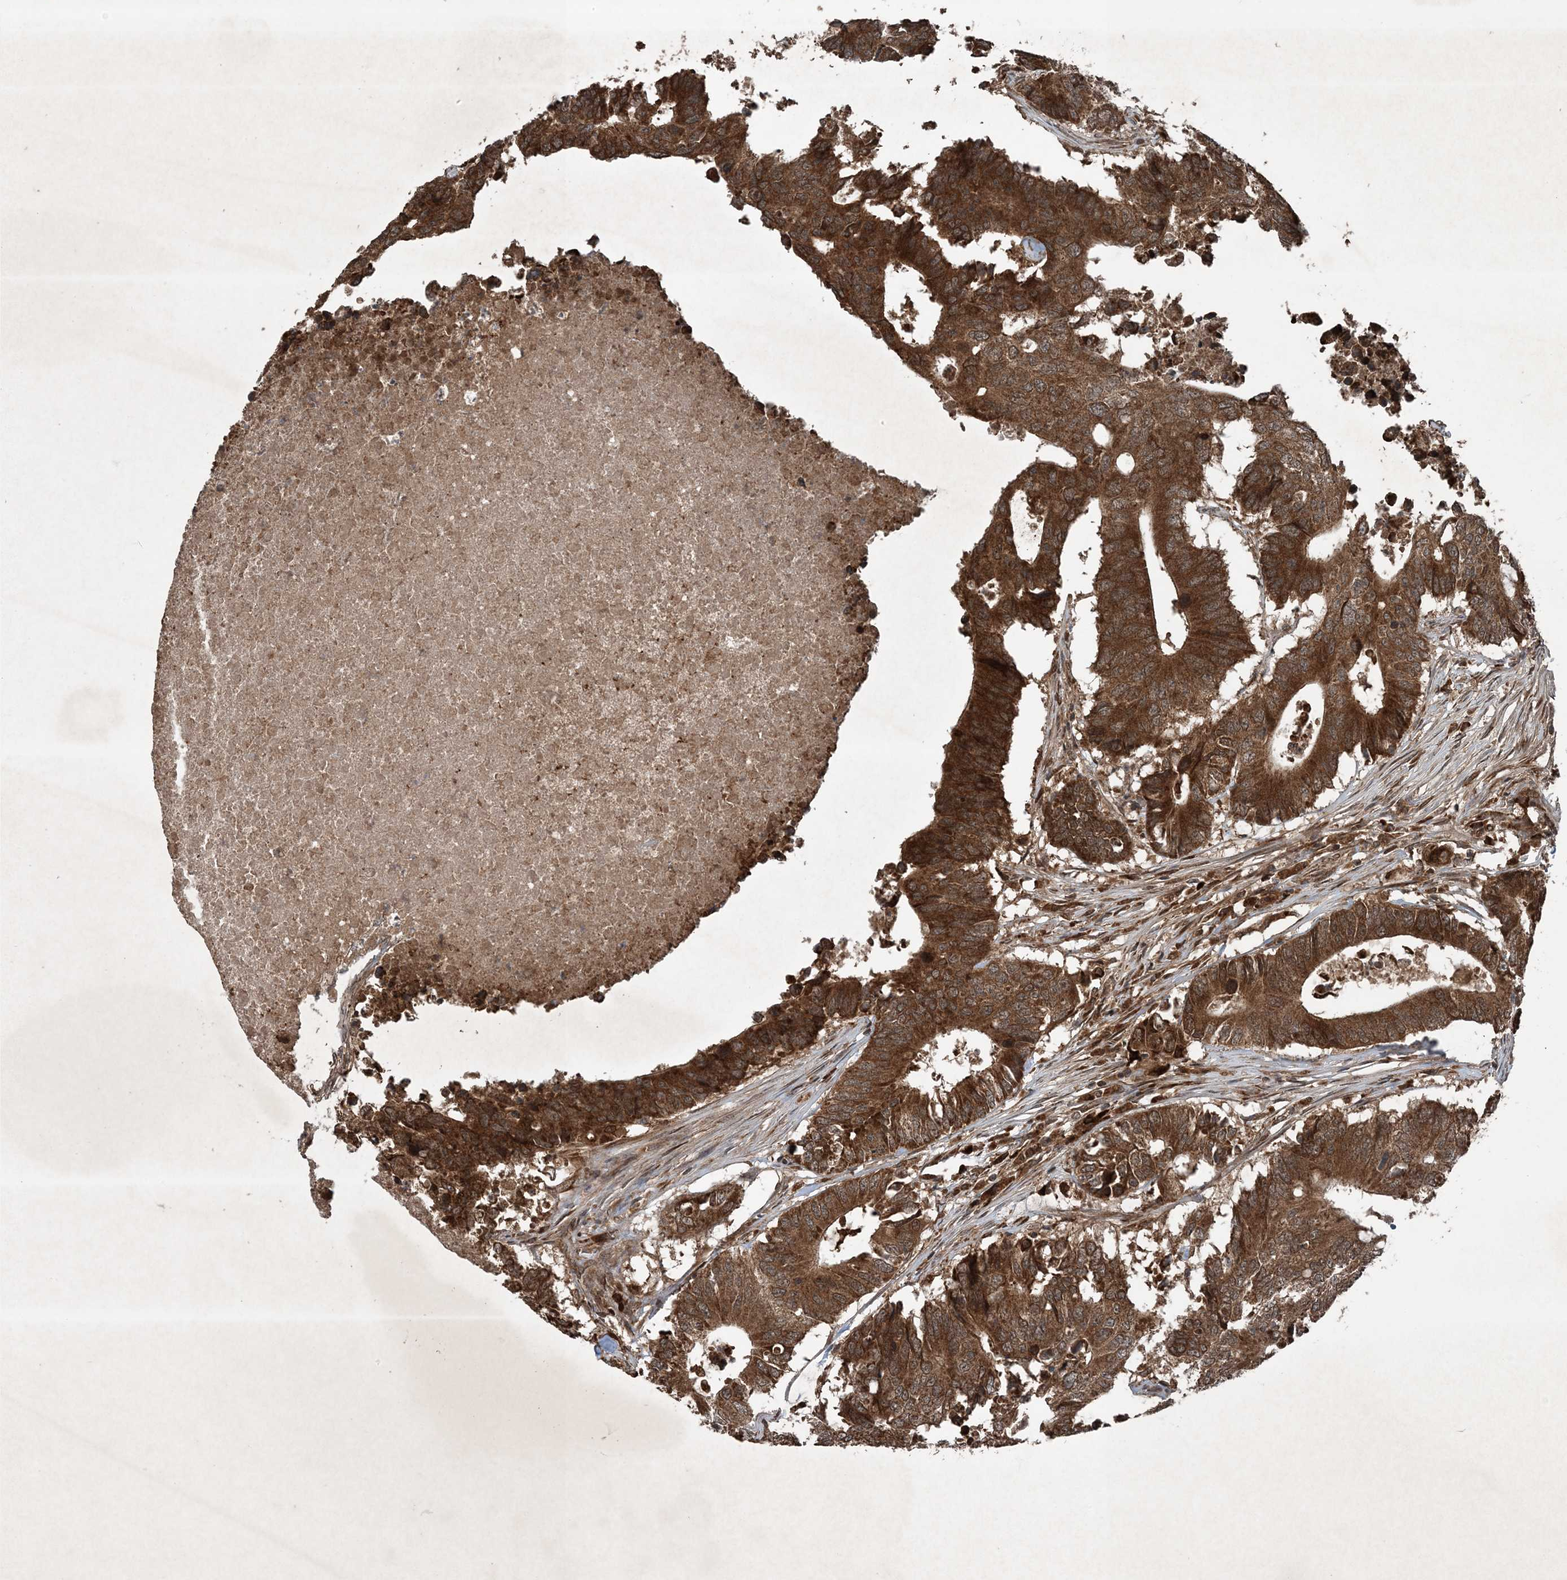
{"staining": {"intensity": "strong", "quantity": ">75%", "location": "cytoplasmic/membranous"}, "tissue": "colorectal cancer", "cell_type": "Tumor cells", "image_type": "cancer", "snomed": [{"axis": "morphology", "description": "Adenocarcinoma, NOS"}, {"axis": "topography", "description": "Colon"}], "caption": "Human adenocarcinoma (colorectal) stained with a protein marker displays strong staining in tumor cells.", "gene": "GNG5", "patient": {"sex": "male", "age": 71}}